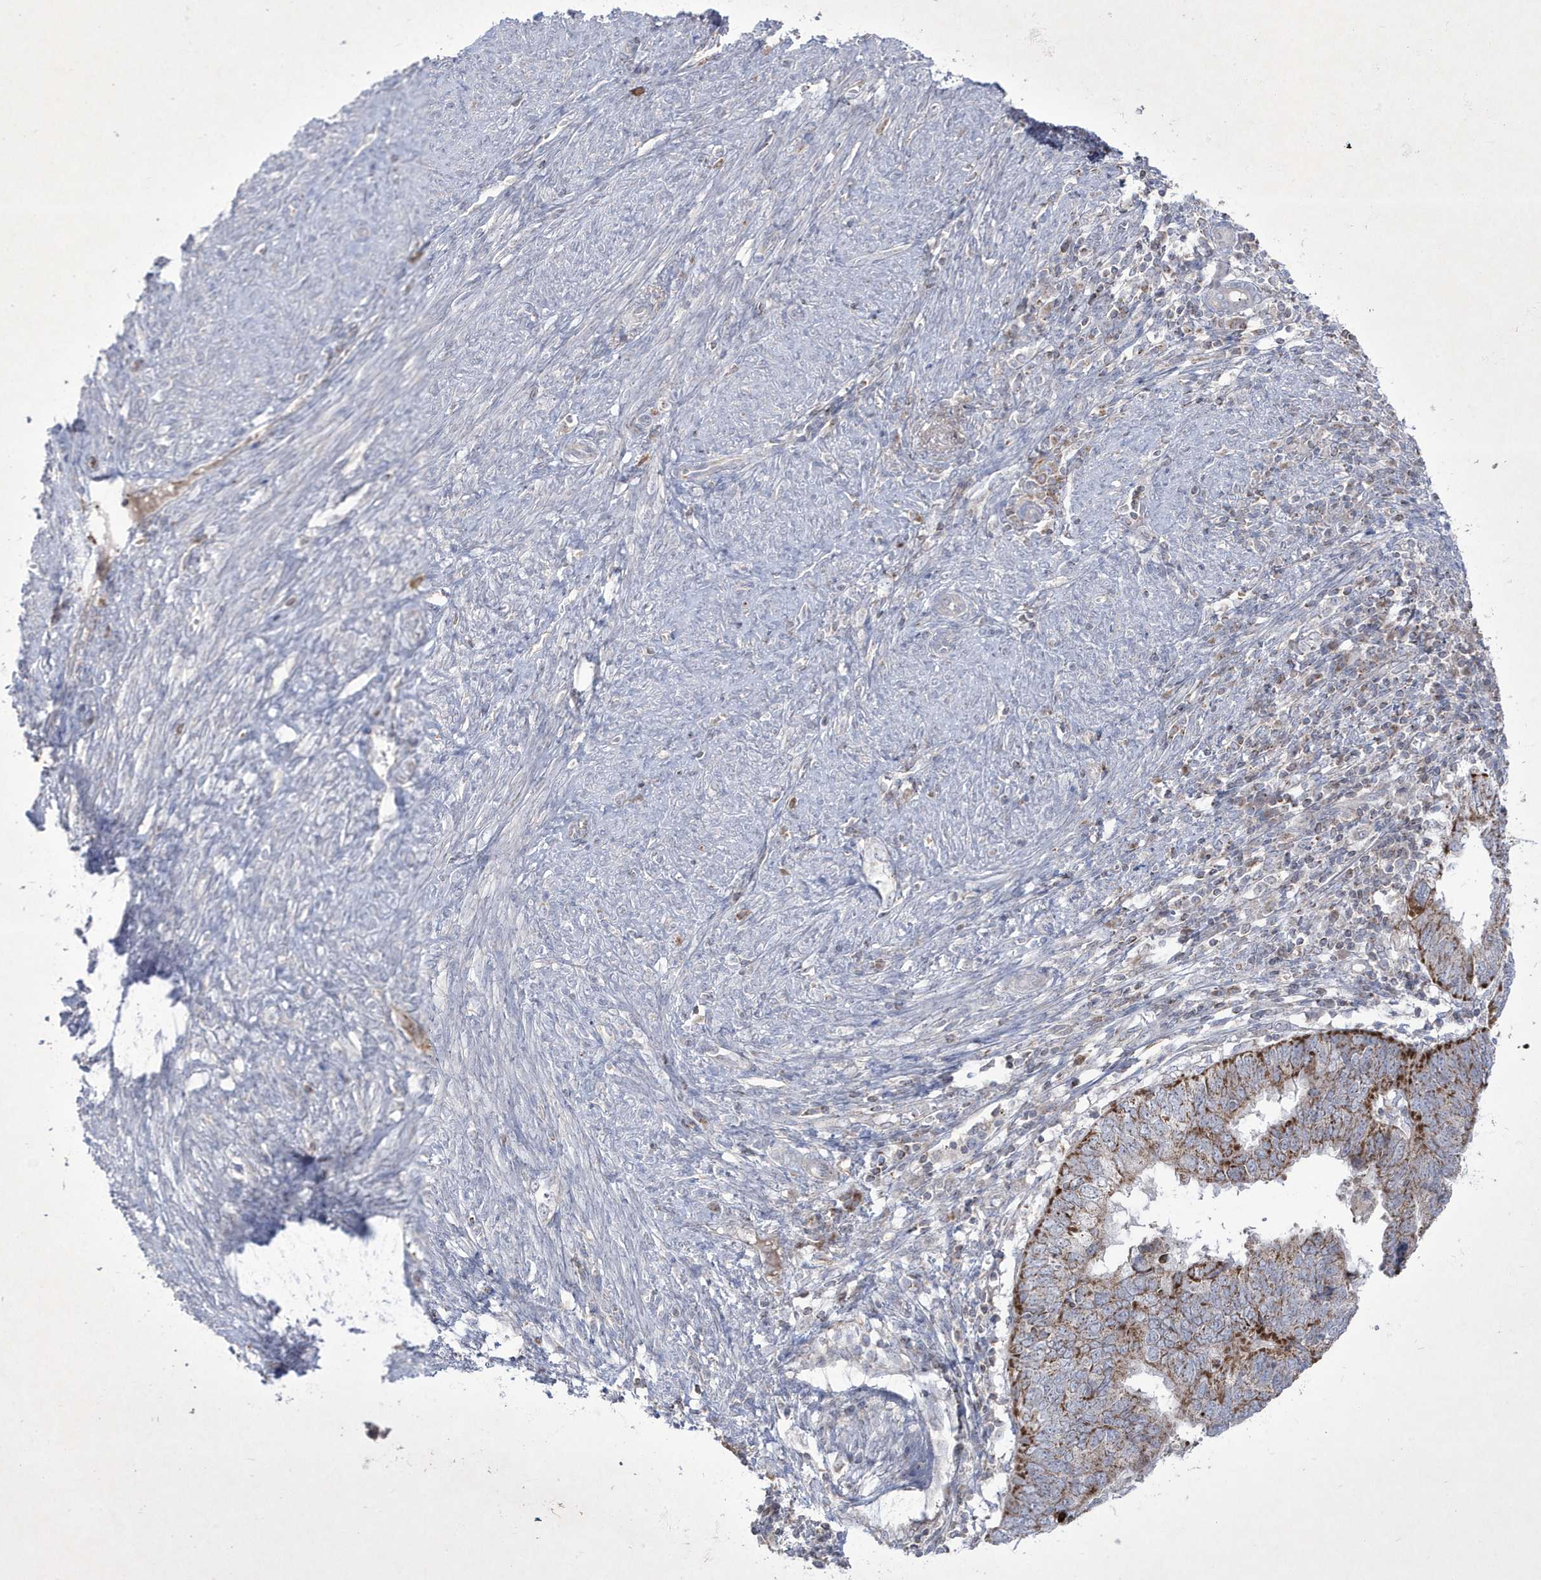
{"staining": {"intensity": "moderate", "quantity": "25%-75%", "location": "cytoplasmic/membranous"}, "tissue": "endometrial cancer", "cell_type": "Tumor cells", "image_type": "cancer", "snomed": [{"axis": "morphology", "description": "Adenocarcinoma, NOS"}, {"axis": "topography", "description": "Uterus"}], "caption": "Endometrial cancer (adenocarcinoma) tissue exhibits moderate cytoplasmic/membranous expression in about 25%-75% of tumor cells", "gene": "ADAMTSL3", "patient": {"sex": "female", "age": 77}}